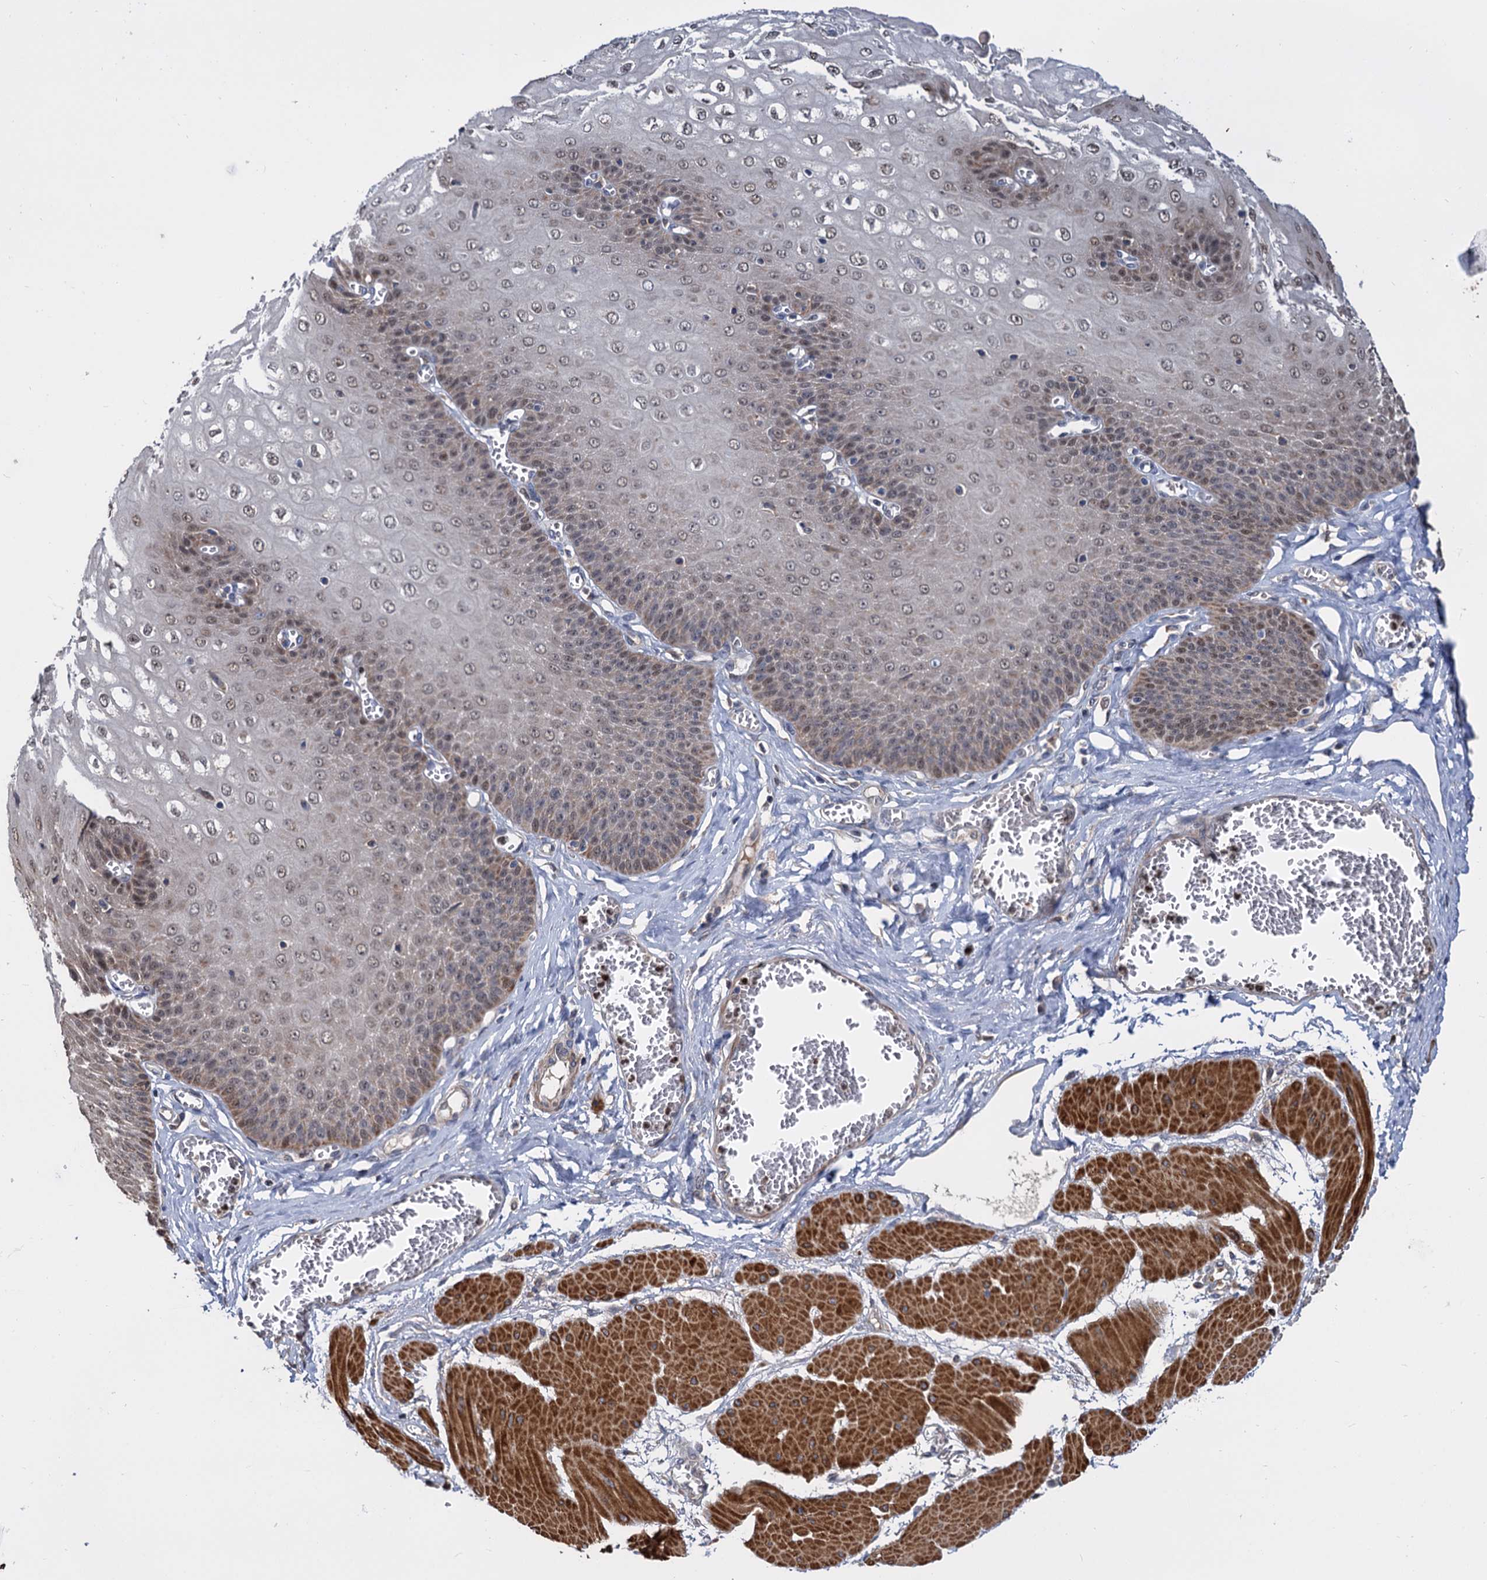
{"staining": {"intensity": "moderate", "quantity": "<25%", "location": "cytoplasmic/membranous"}, "tissue": "esophagus", "cell_type": "Squamous epithelial cells", "image_type": "normal", "snomed": [{"axis": "morphology", "description": "Normal tissue, NOS"}, {"axis": "topography", "description": "Esophagus"}], "caption": "Immunohistochemical staining of benign esophagus demonstrates <25% levels of moderate cytoplasmic/membranous protein expression in about <25% of squamous epithelial cells. (IHC, brightfield microscopy, high magnification).", "gene": "ALKBH7", "patient": {"sex": "male", "age": 60}}